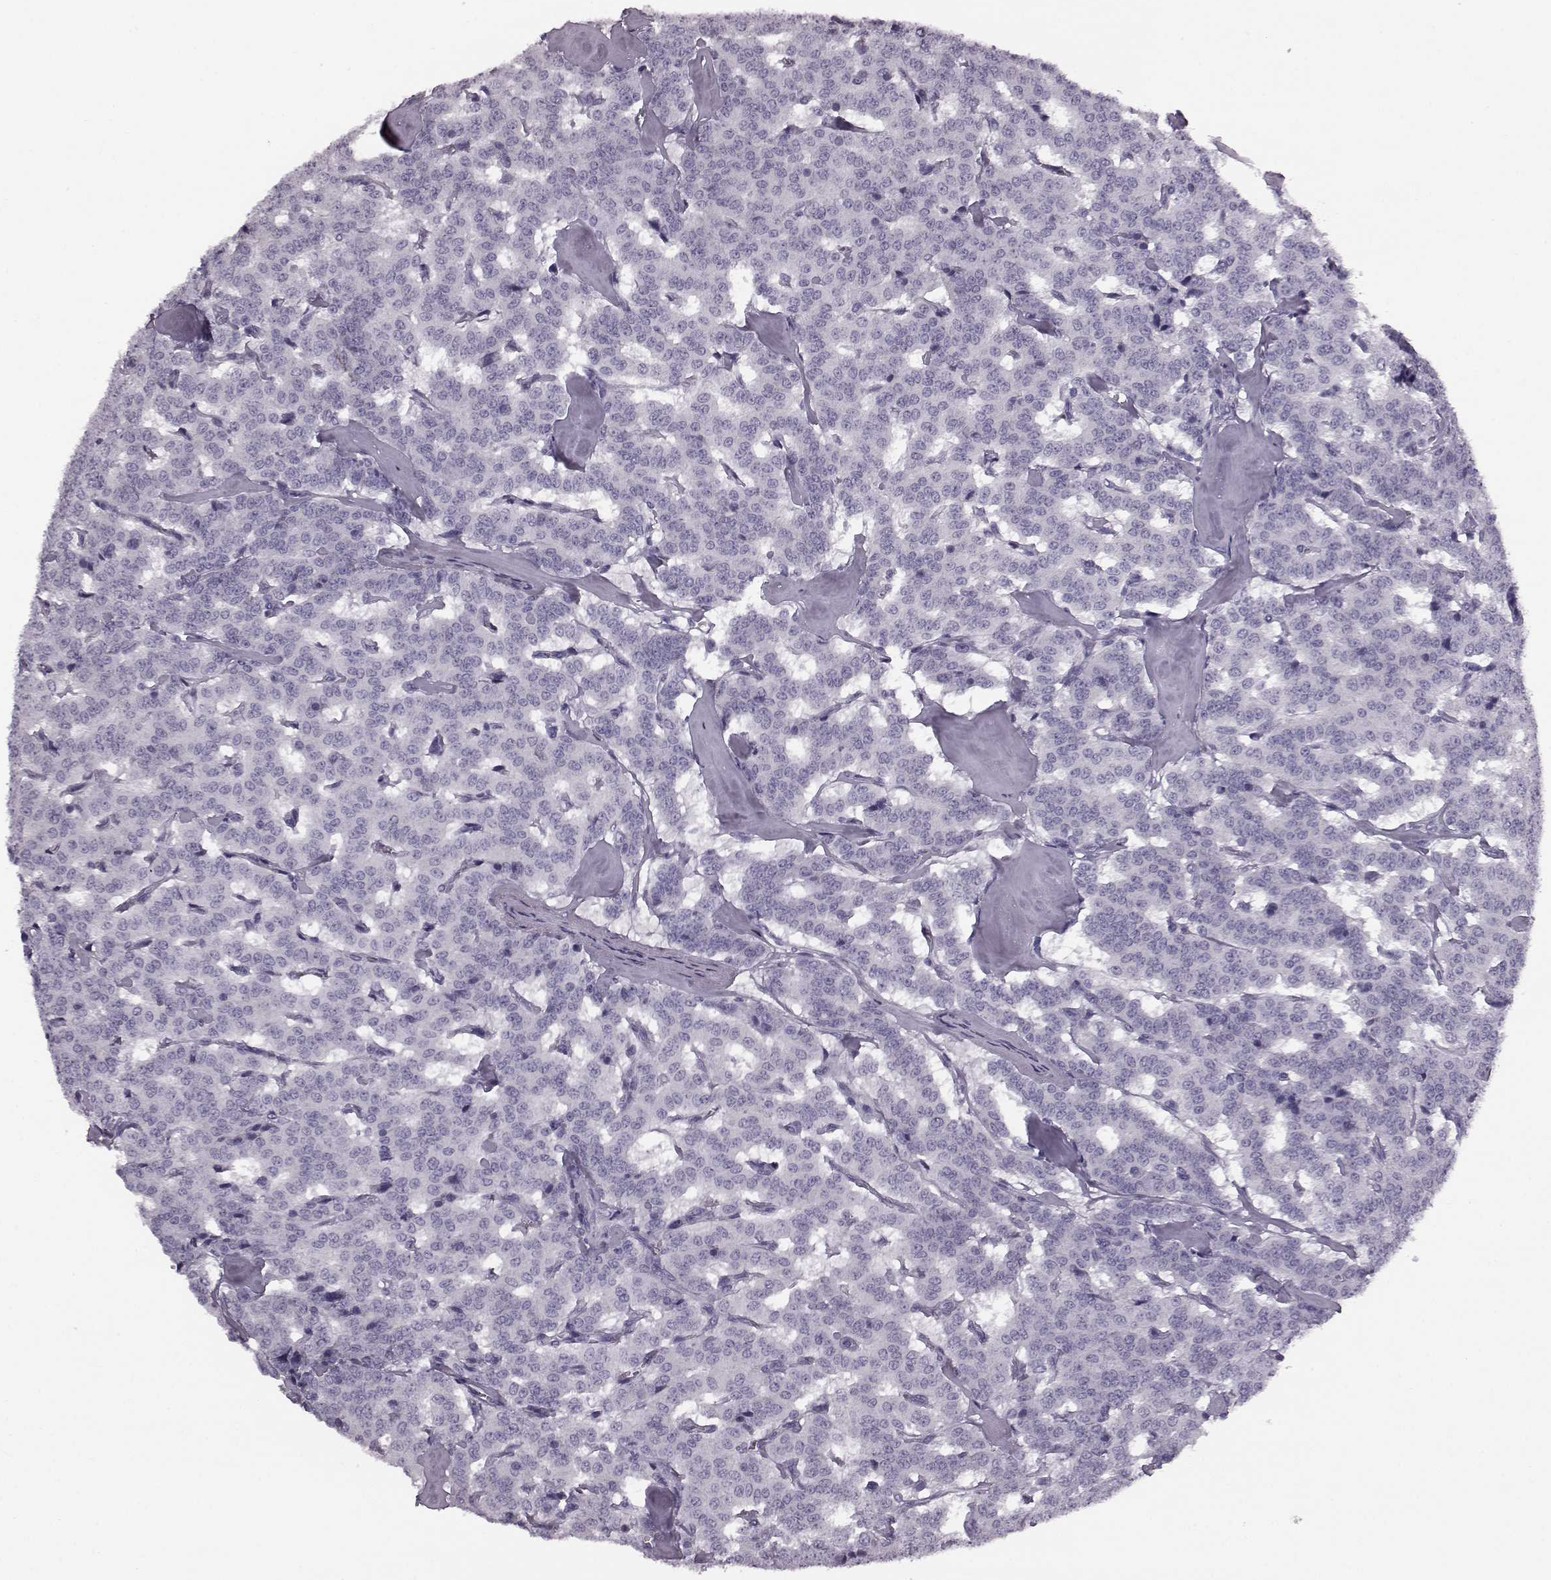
{"staining": {"intensity": "negative", "quantity": "none", "location": "none"}, "tissue": "carcinoid", "cell_type": "Tumor cells", "image_type": "cancer", "snomed": [{"axis": "morphology", "description": "Carcinoid, malignant, NOS"}, {"axis": "topography", "description": "Lung"}], "caption": "Protein analysis of malignant carcinoid reveals no significant staining in tumor cells.", "gene": "JSRP1", "patient": {"sex": "female", "age": 46}}